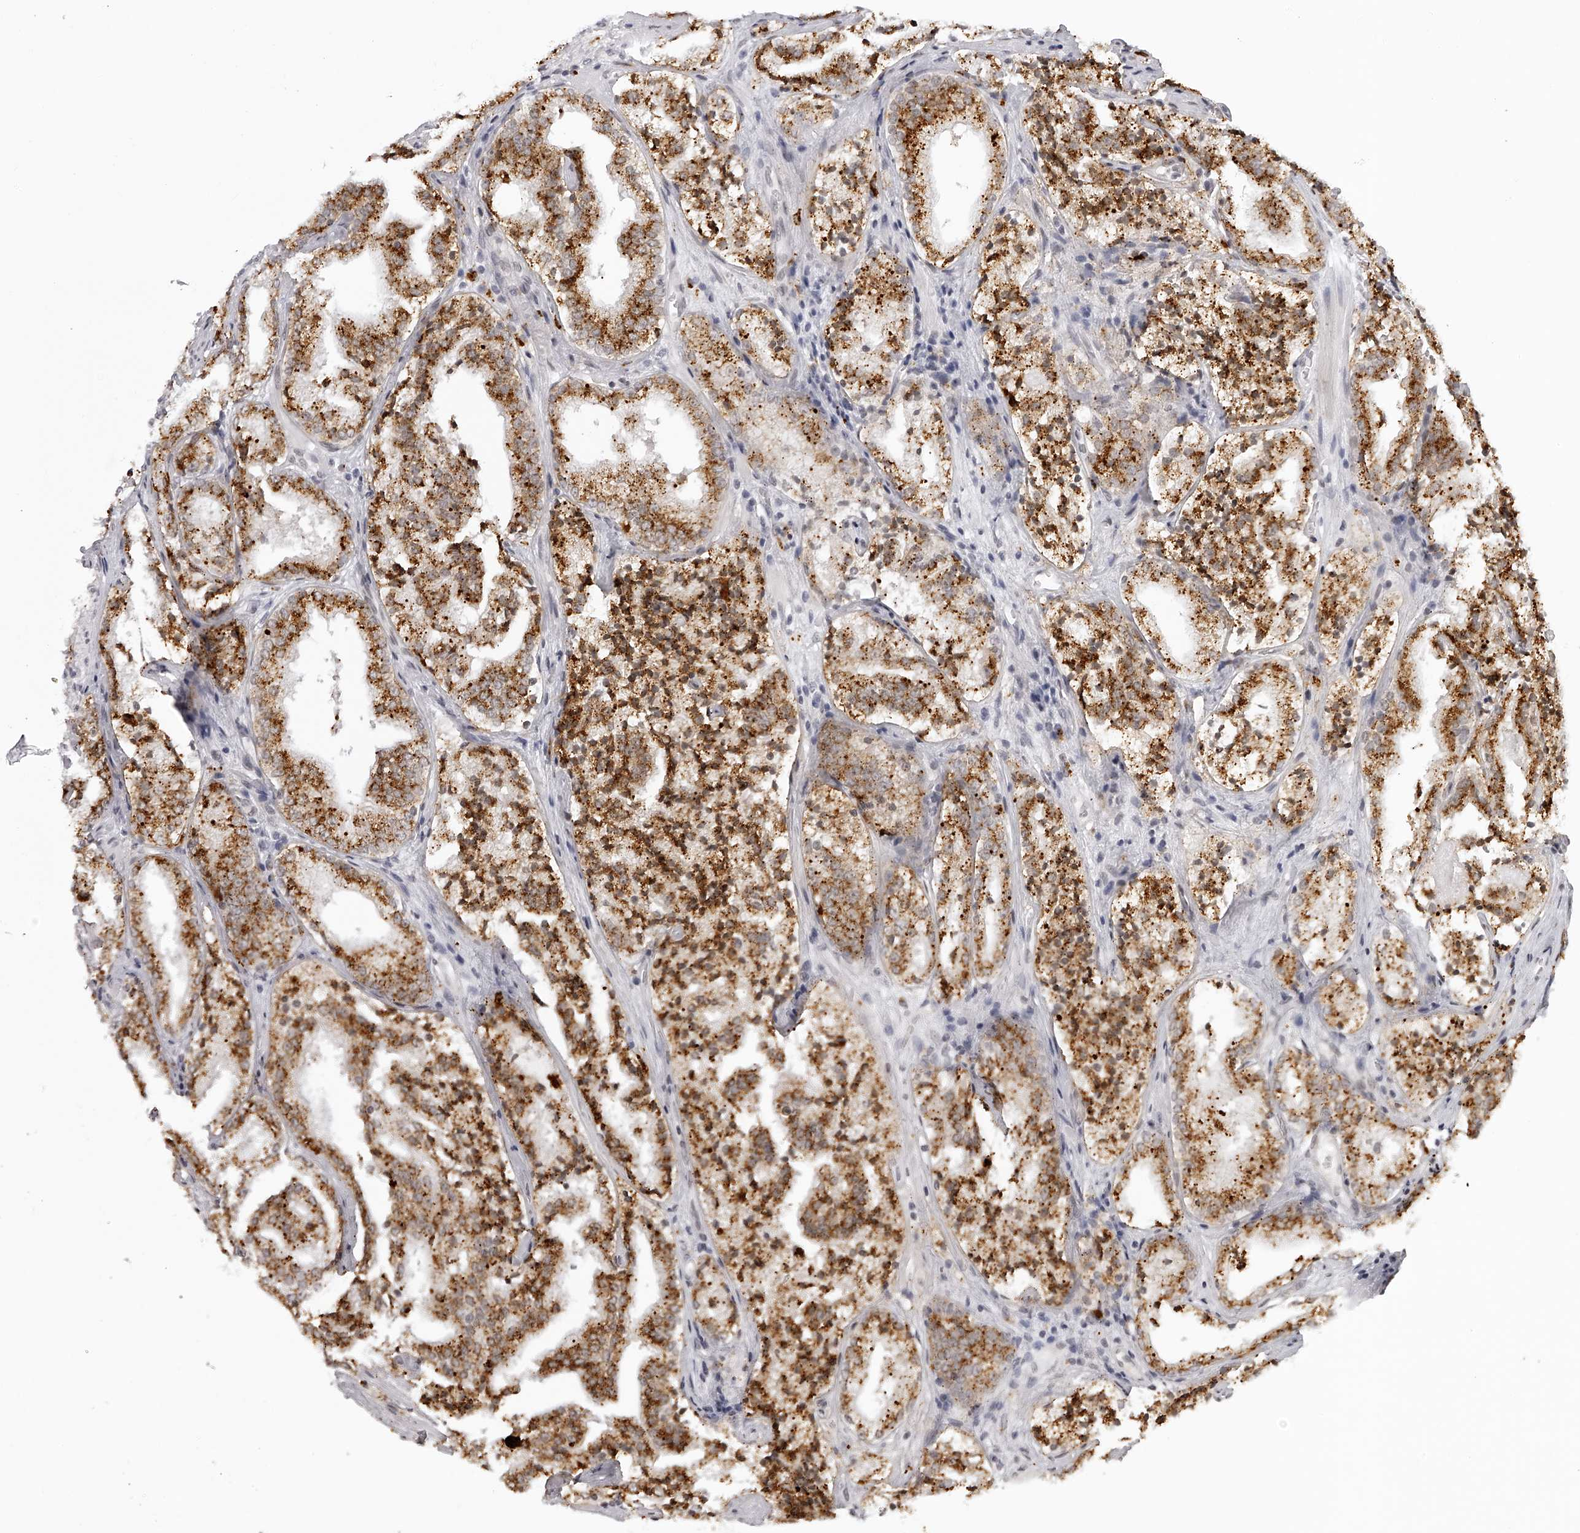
{"staining": {"intensity": "strong", "quantity": "25%-75%", "location": "cytoplasmic/membranous"}, "tissue": "prostate cancer", "cell_type": "Tumor cells", "image_type": "cancer", "snomed": [{"axis": "morphology", "description": "Adenocarcinoma, High grade"}, {"axis": "topography", "description": "Prostate"}], "caption": "Immunohistochemical staining of human adenocarcinoma (high-grade) (prostate) exhibits high levels of strong cytoplasmic/membranous positivity in about 25%-75% of tumor cells.", "gene": "RNF220", "patient": {"sex": "male", "age": 57}}